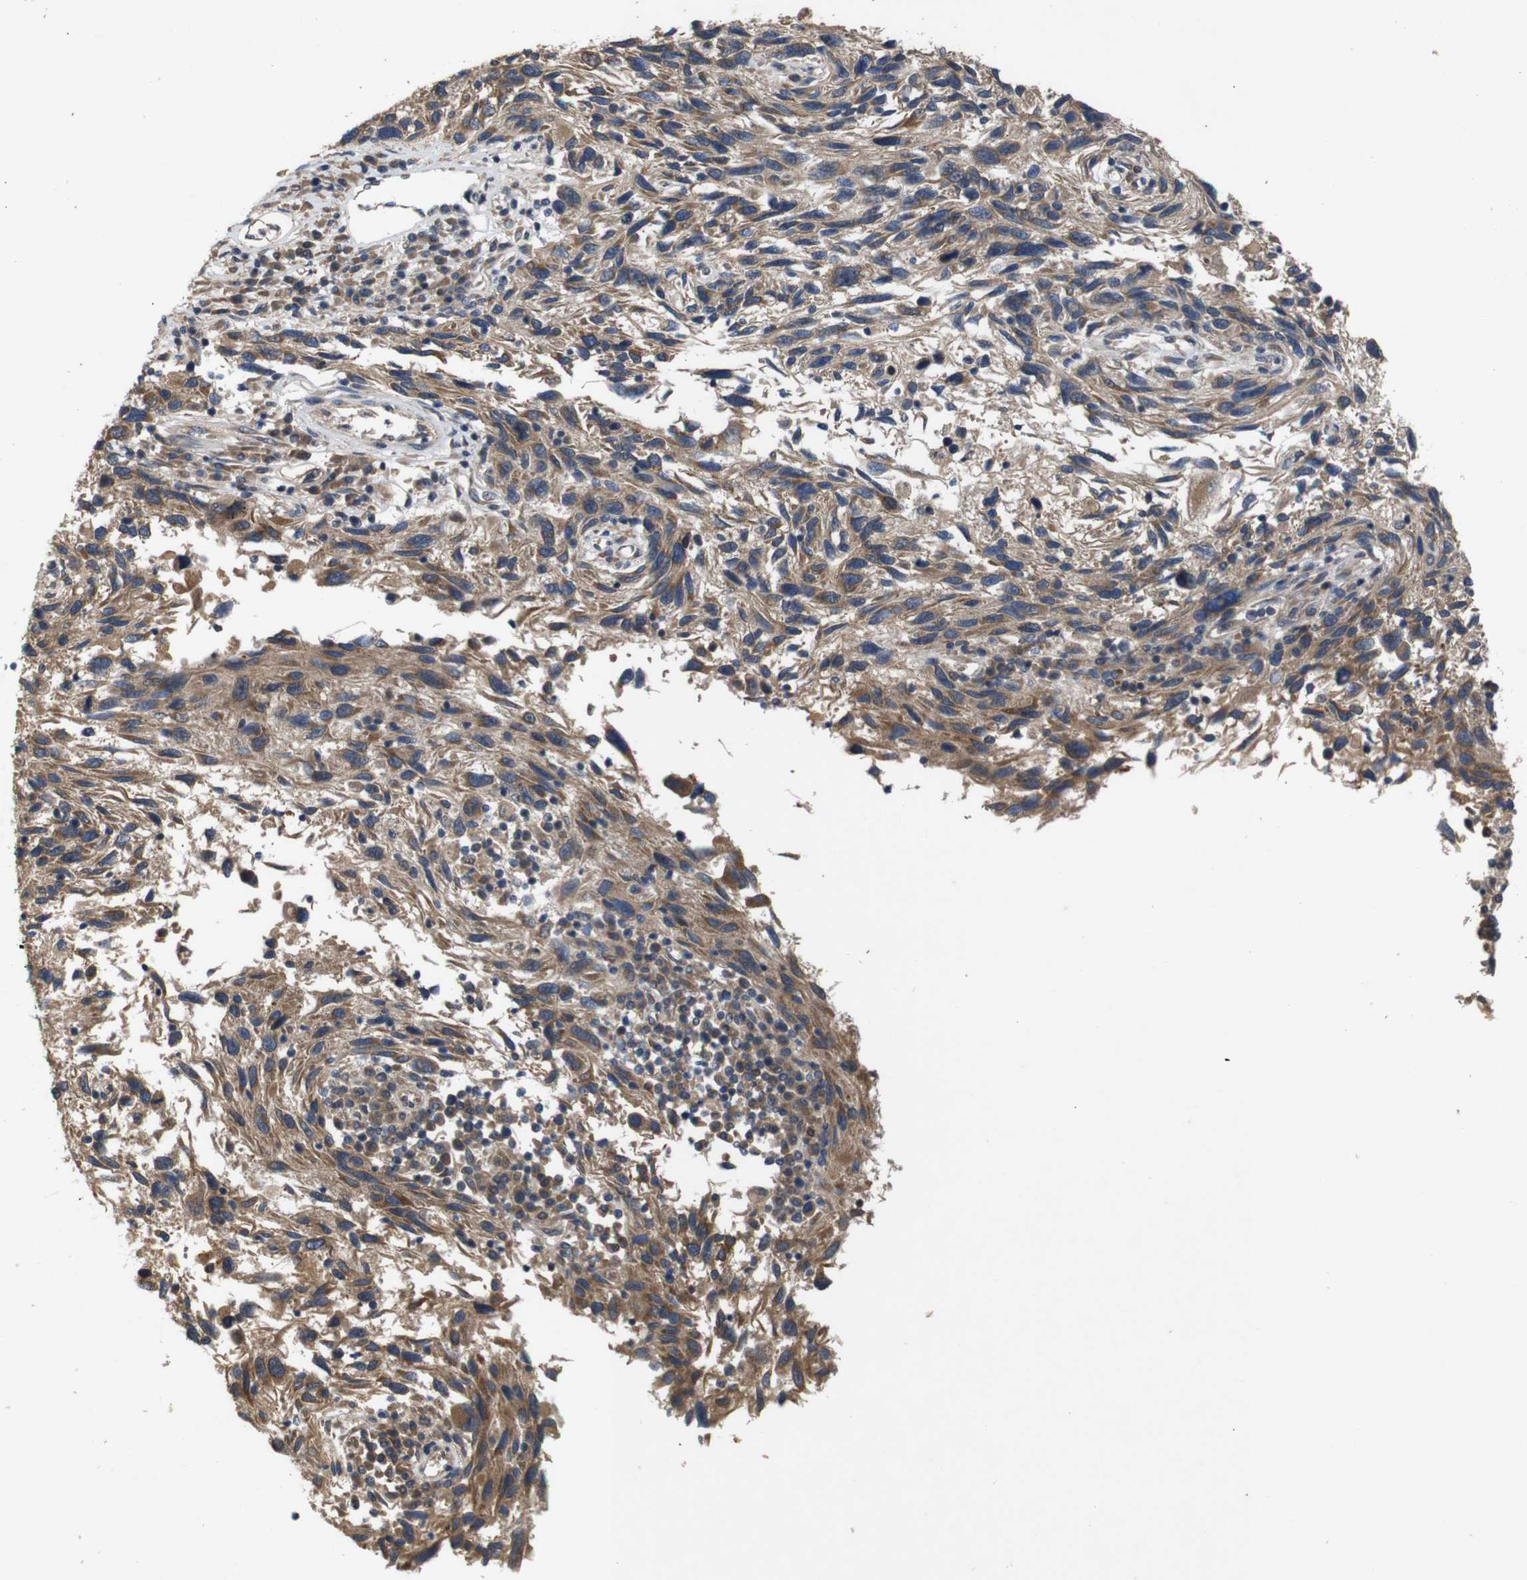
{"staining": {"intensity": "moderate", "quantity": ">75%", "location": "cytoplasmic/membranous"}, "tissue": "melanoma", "cell_type": "Tumor cells", "image_type": "cancer", "snomed": [{"axis": "morphology", "description": "Malignant melanoma, NOS"}, {"axis": "topography", "description": "Skin"}], "caption": "Brown immunohistochemical staining in melanoma exhibits moderate cytoplasmic/membranous expression in approximately >75% of tumor cells.", "gene": "PTPN1", "patient": {"sex": "male", "age": 53}}